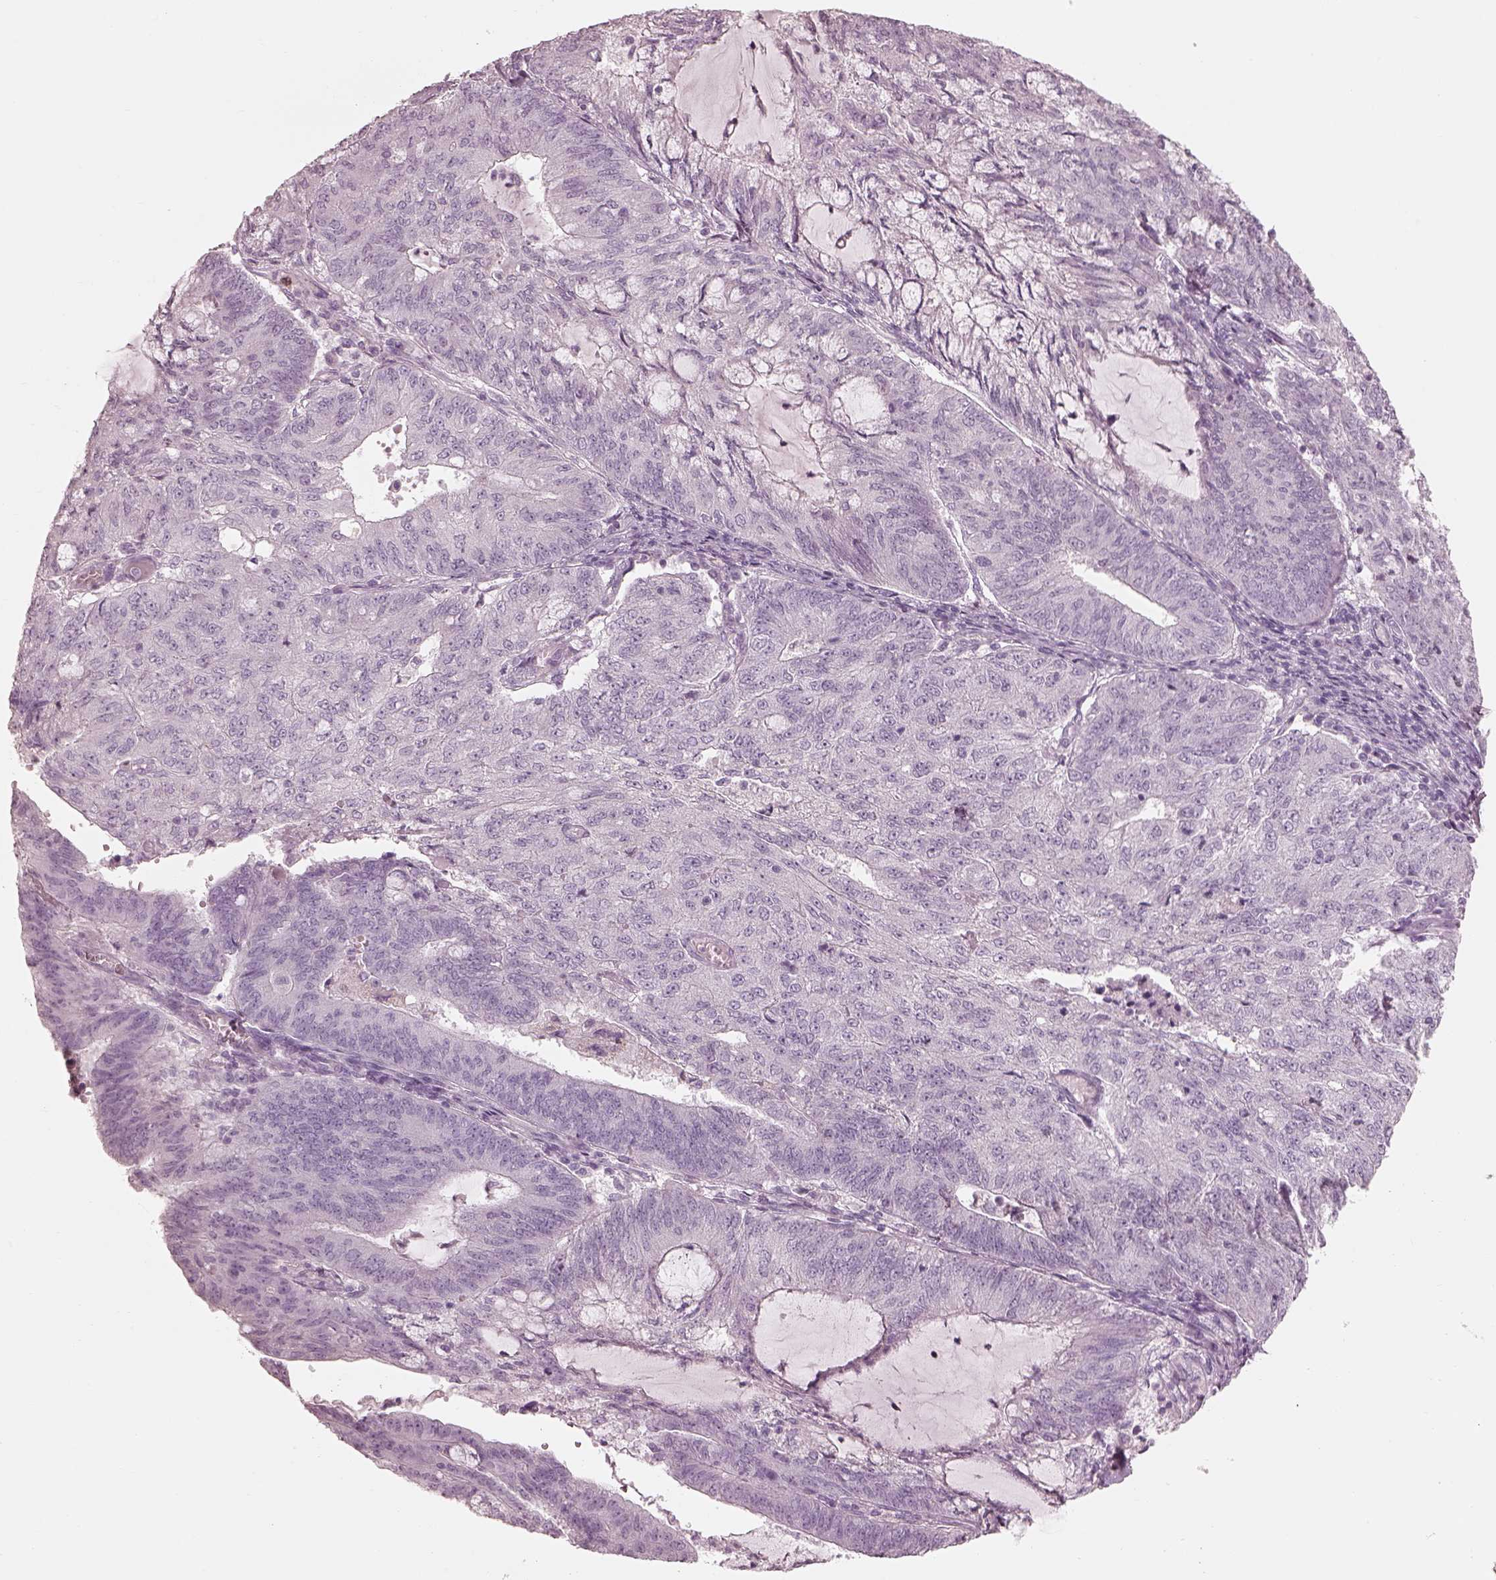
{"staining": {"intensity": "negative", "quantity": "none", "location": "none"}, "tissue": "endometrial cancer", "cell_type": "Tumor cells", "image_type": "cancer", "snomed": [{"axis": "morphology", "description": "Adenocarcinoma, NOS"}, {"axis": "topography", "description": "Endometrium"}], "caption": "DAB immunohistochemical staining of adenocarcinoma (endometrial) demonstrates no significant positivity in tumor cells.", "gene": "RSPH9", "patient": {"sex": "female", "age": 82}}